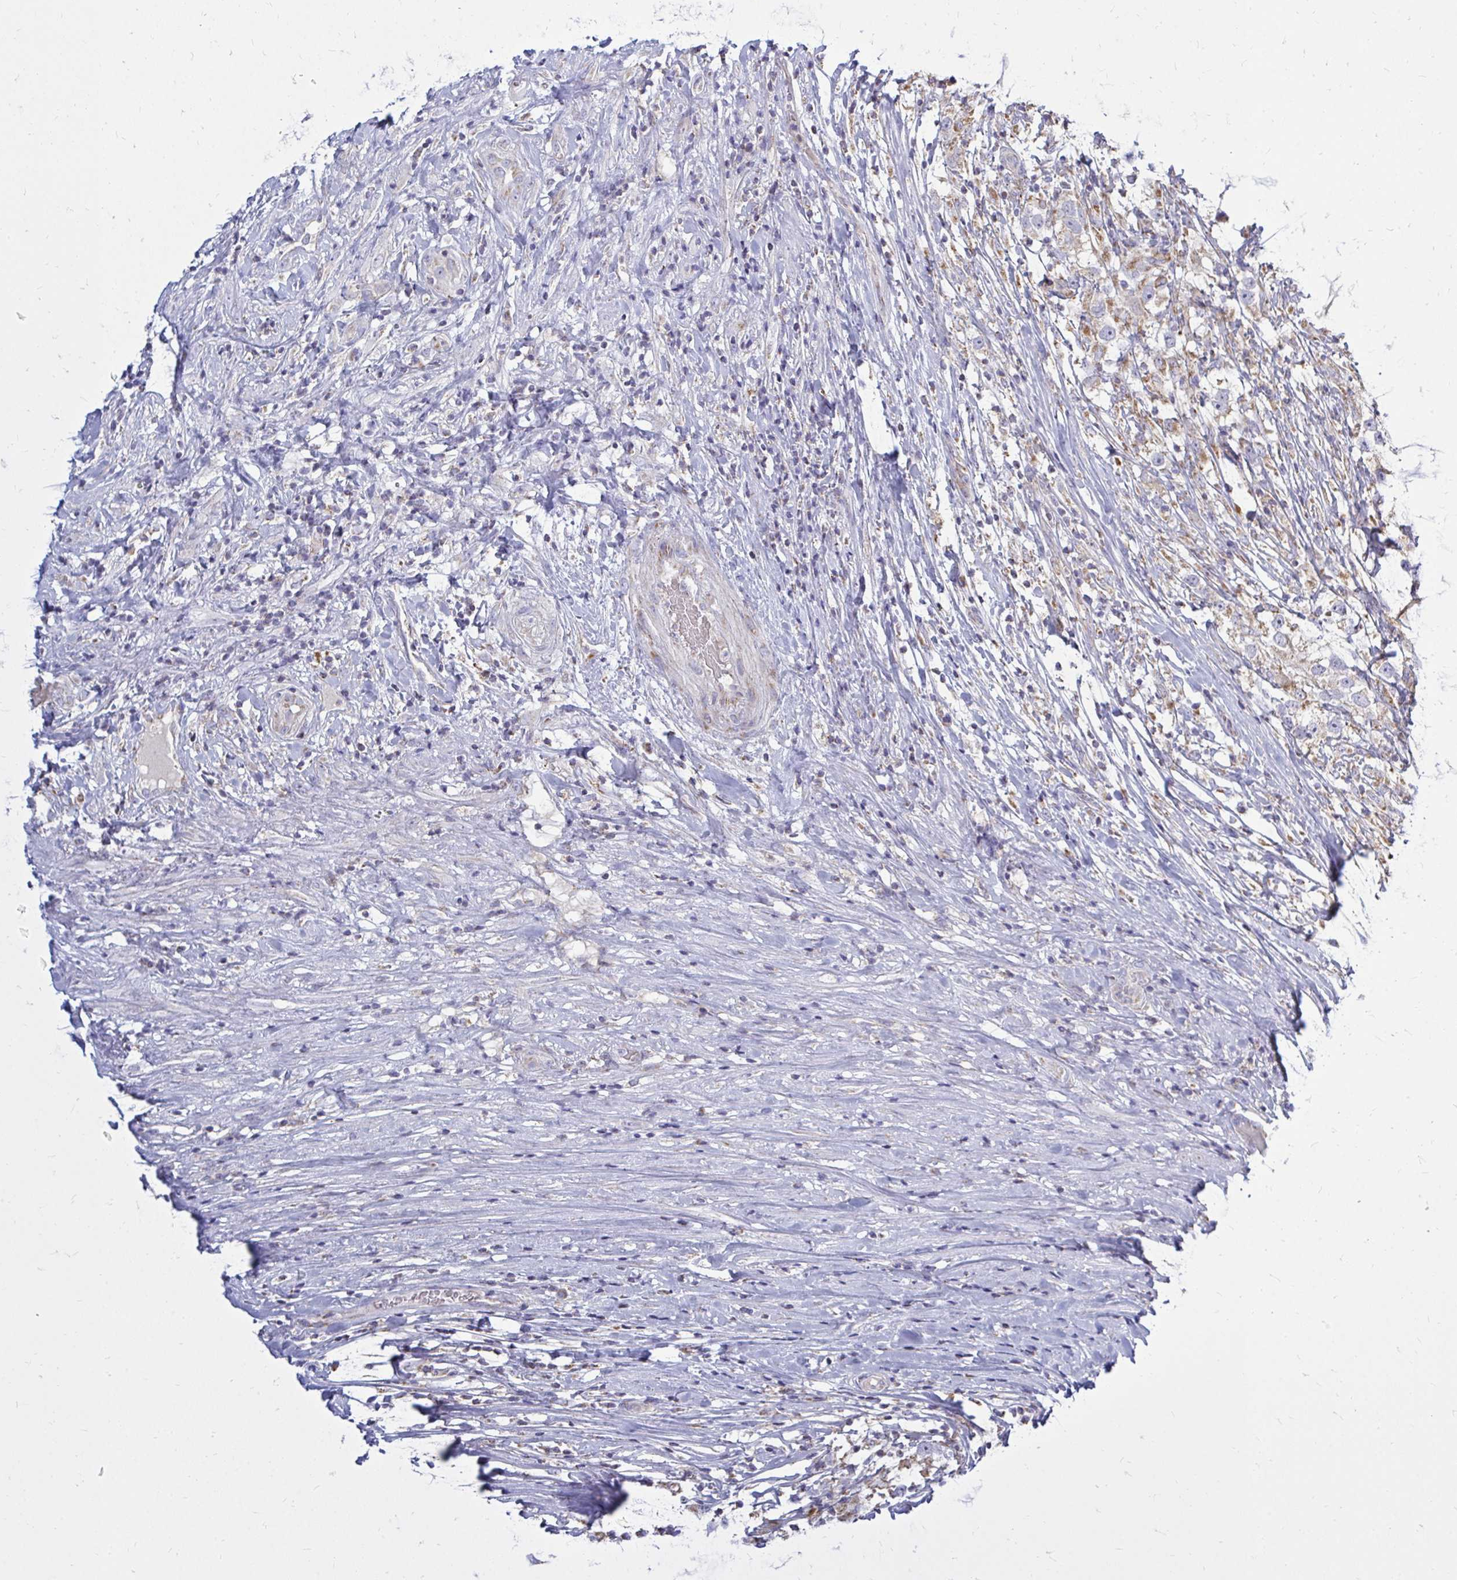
{"staining": {"intensity": "weak", "quantity": "<25%", "location": "cytoplasmic/membranous"}, "tissue": "testis cancer", "cell_type": "Tumor cells", "image_type": "cancer", "snomed": [{"axis": "morphology", "description": "Seminoma, NOS"}, {"axis": "topography", "description": "Testis"}], "caption": "Protein analysis of testis cancer displays no significant staining in tumor cells.", "gene": "OR10R2", "patient": {"sex": "male", "age": 46}}